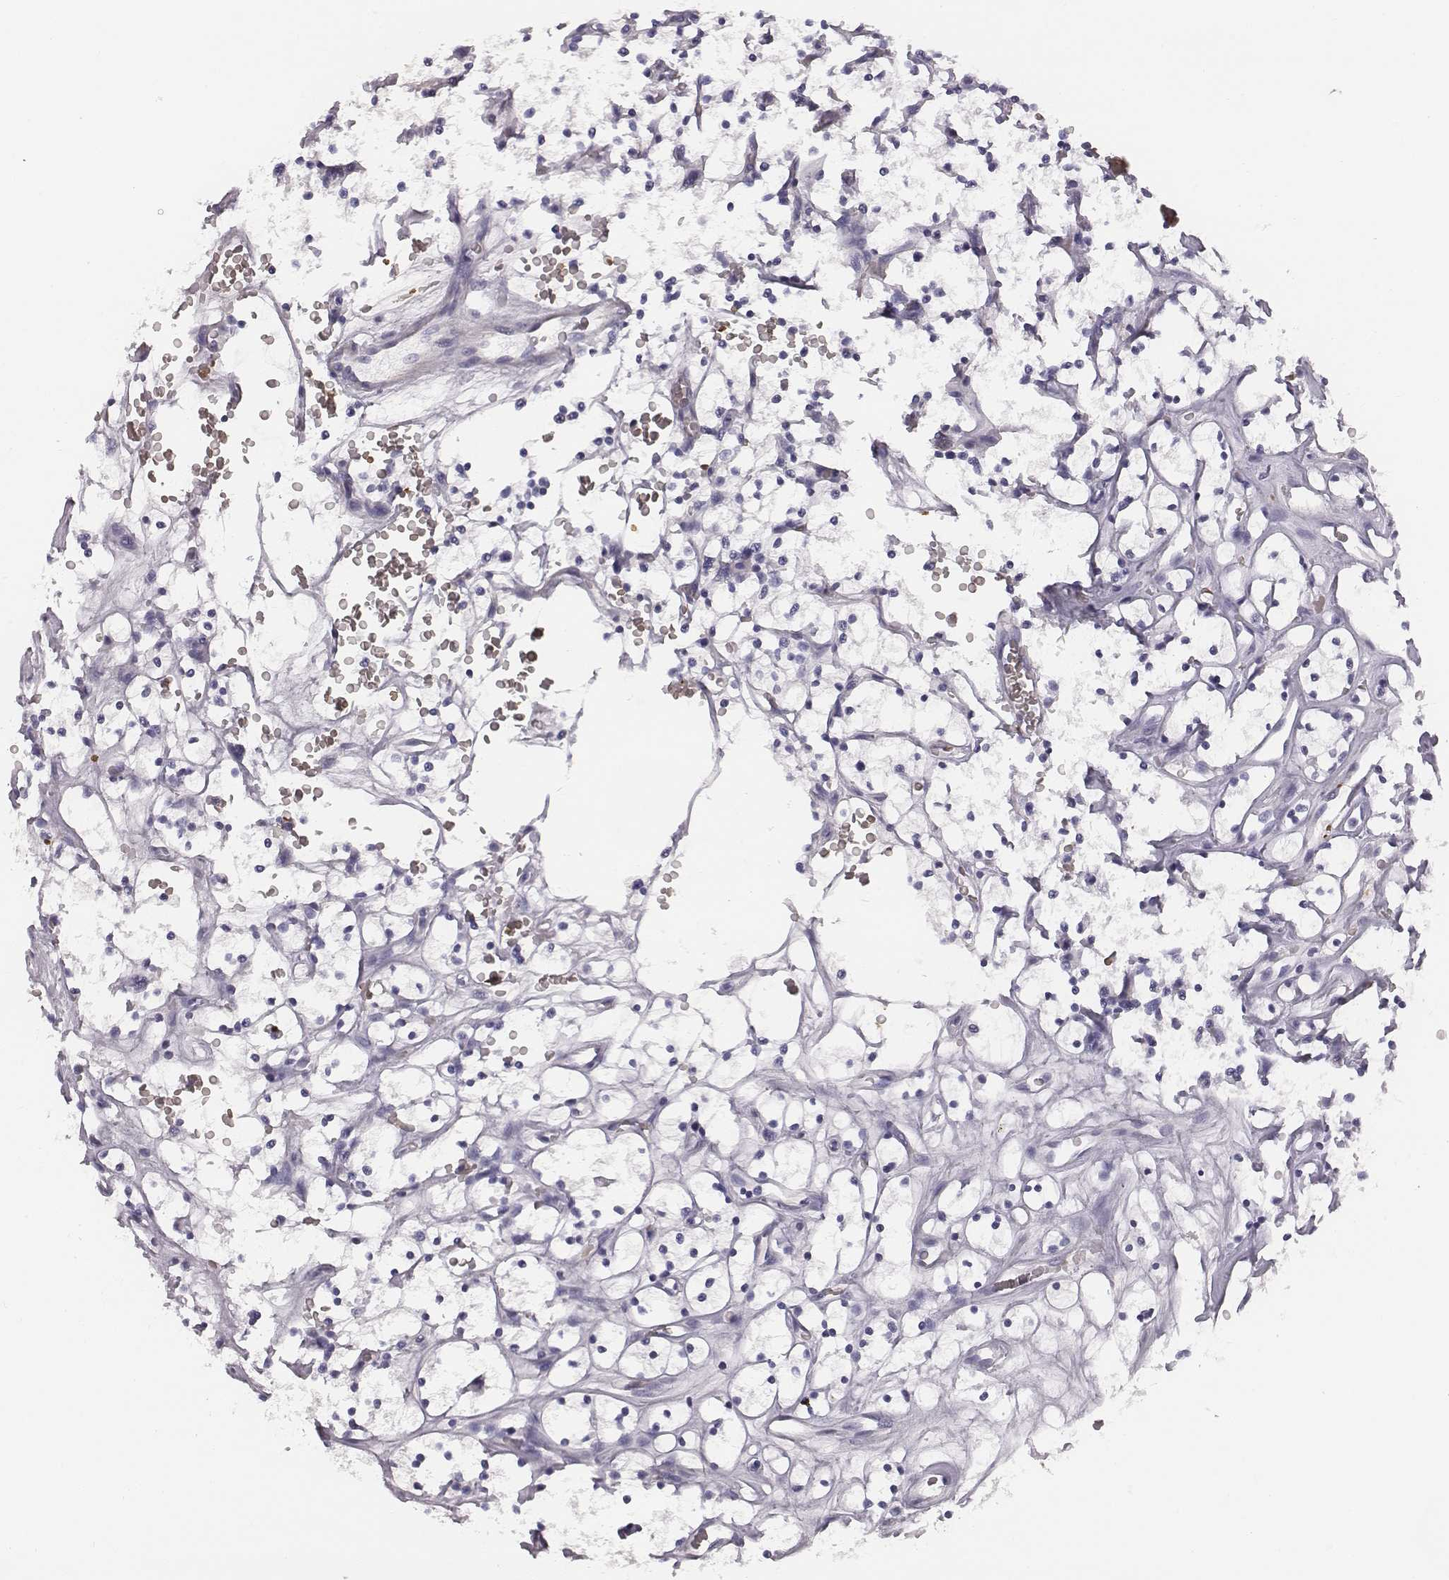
{"staining": {"intensity": "negative", "quantity": "none", "location": "none"}, "tissue": "renal cancer", "cell_type": "Tumor cells", "image_type": "cancer", "snomed": [{"axis": "morphology", "description": "Adenocarcinoma, NOS"}, {"axis": "topography", "description": "Kidney"}], "caption": "Tumor cells are negative for protein expression in human adenocarcinoma (renal).", "gene": "HBZ", "patient": {"sex": "female", "age": 64}}